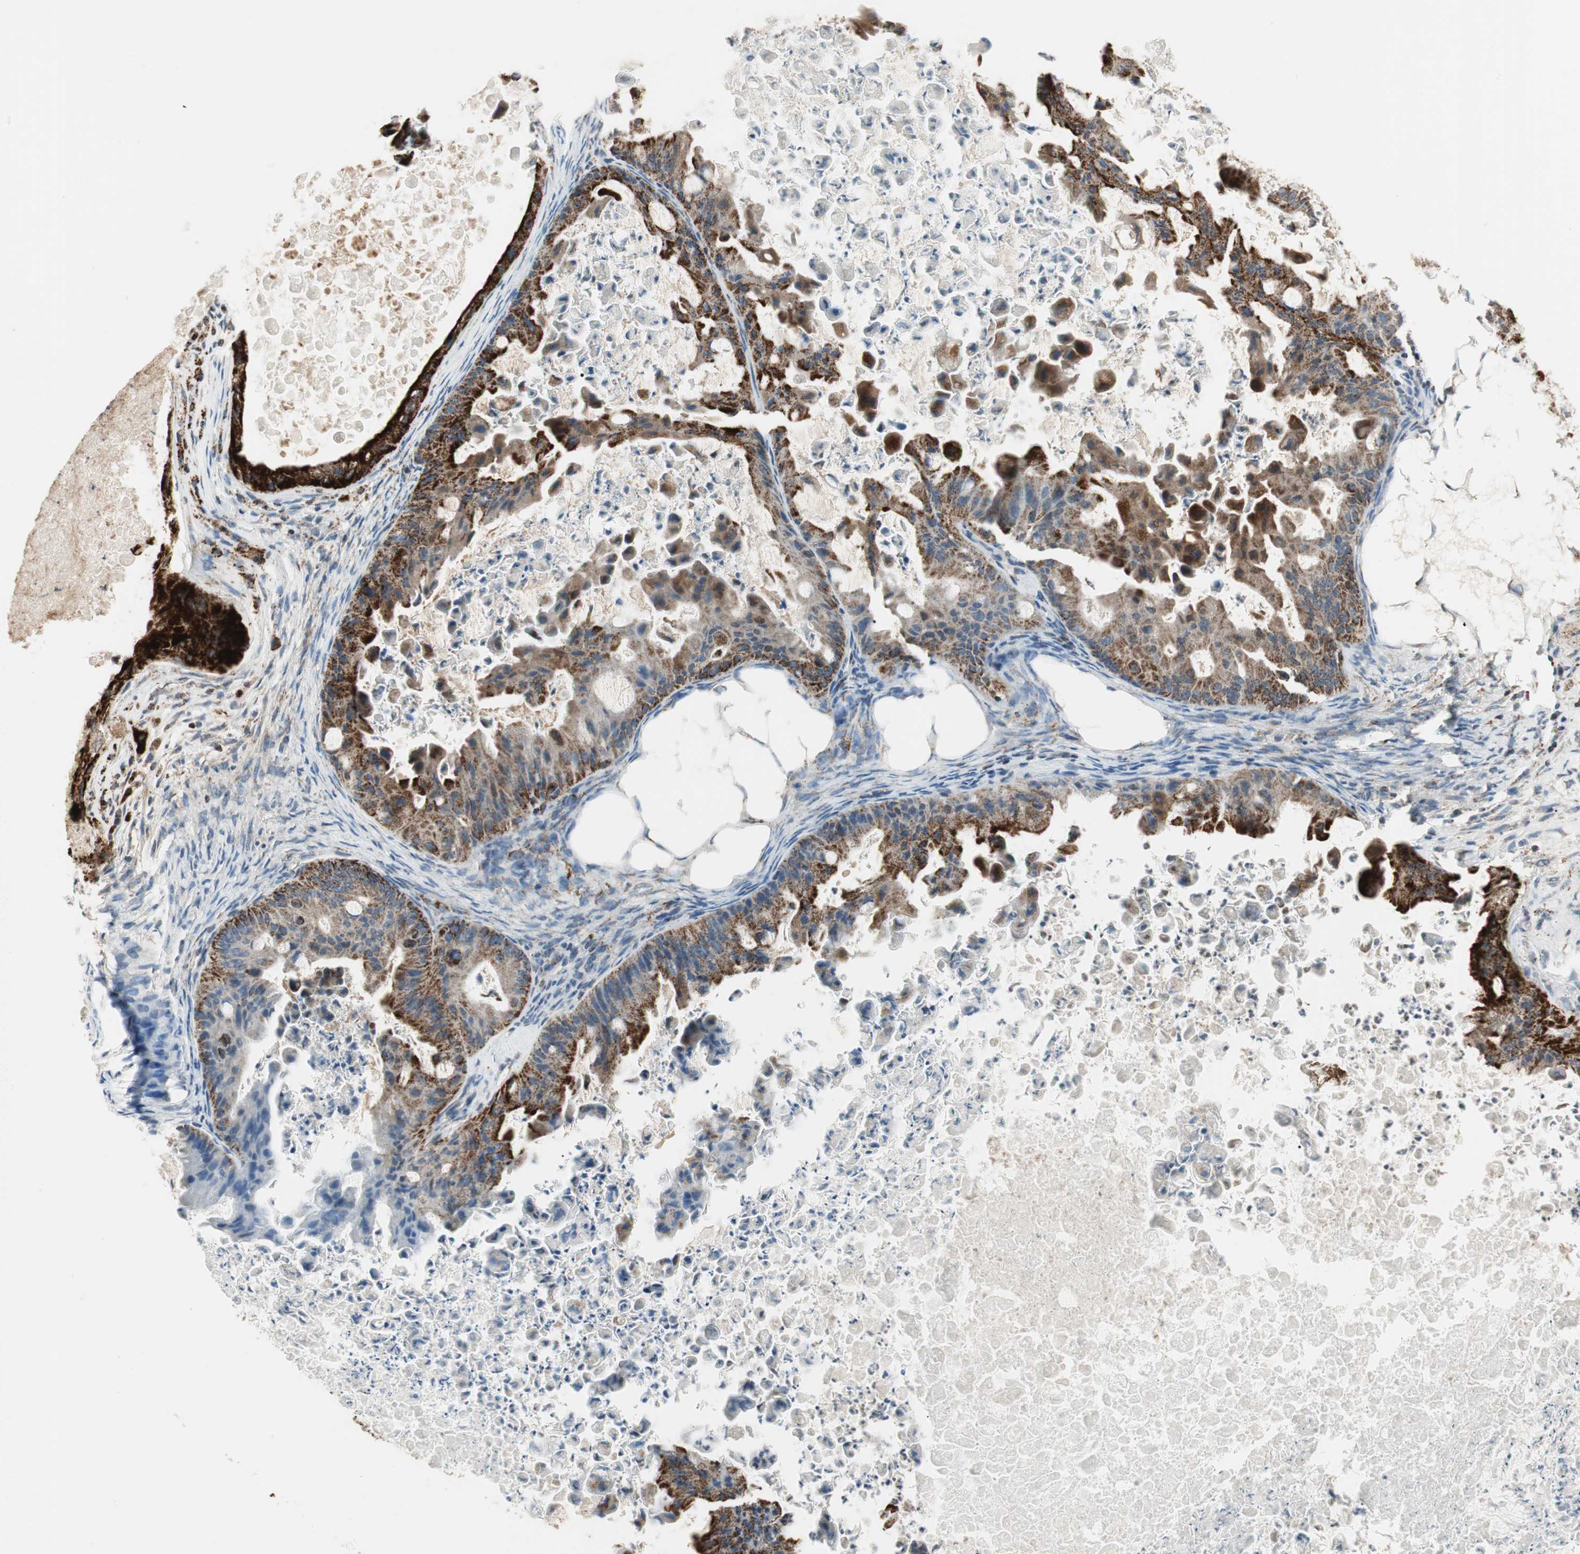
{"staining": {"intensity": "strong", "quantity": ">75%", "location": "cytoplasmic/membranous"}, "tissue": "ovarian cancer", "cell_type": "Tumor cells", "image_type": "cancer", "snomed": [{"axis": "morphology", "description": "Cystadenocarcinoma, mucinous, NOS"}, {"axis": "topography", "description": "Ovary"}], "caption": "A photomicrograph of mucinous cystadenocarcinoma (ovarian) stained for a protein shows strong cytoplasmic/membranous brown staining in tumor cells.", "gene": "ME2", "patient": {"sex": "female", "age": 37}}